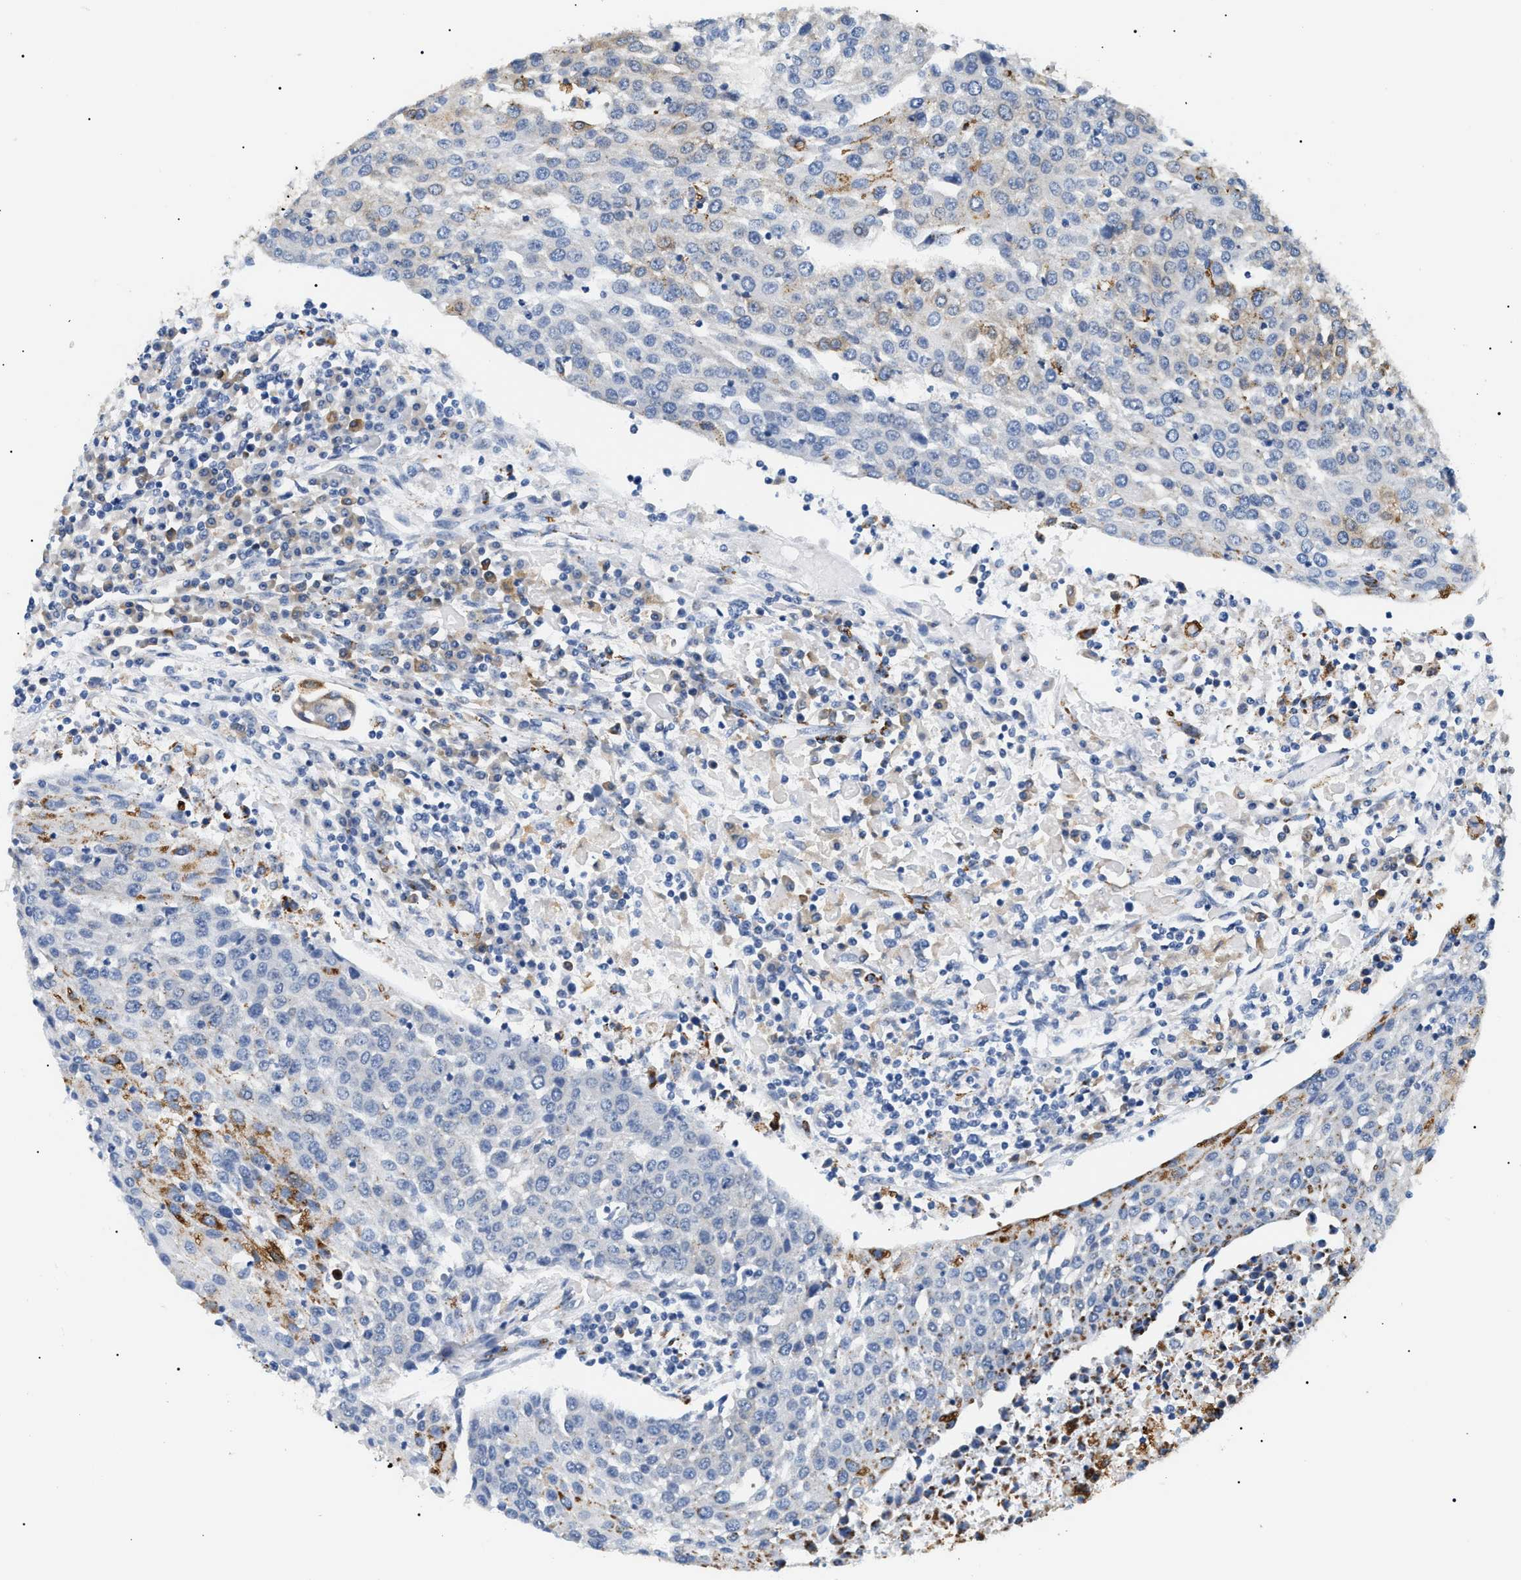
{"staining": {"intensity": "moderate", "quantity": "<25%", "location": "cytoplasmic/membranous"}, "tissue": "urothelial cancer", "cell_type": "Tumor cells", "image_type": "cancer", "snomed": [{"axis": "morphology", "description": "Urothelial carcinoma, High grade"}, {"axis": "topography", "description": "Urinary bladder"}], "caption": "There is low levels of moderate cytoplasmic/membranous positivity in tumor cells of high-grade urothelial carcinoma, as demonstrated by immunohistochemical staining (brown color).", "gene": "HSD17B11", "patient": {"sex": "female", "age": 85}}